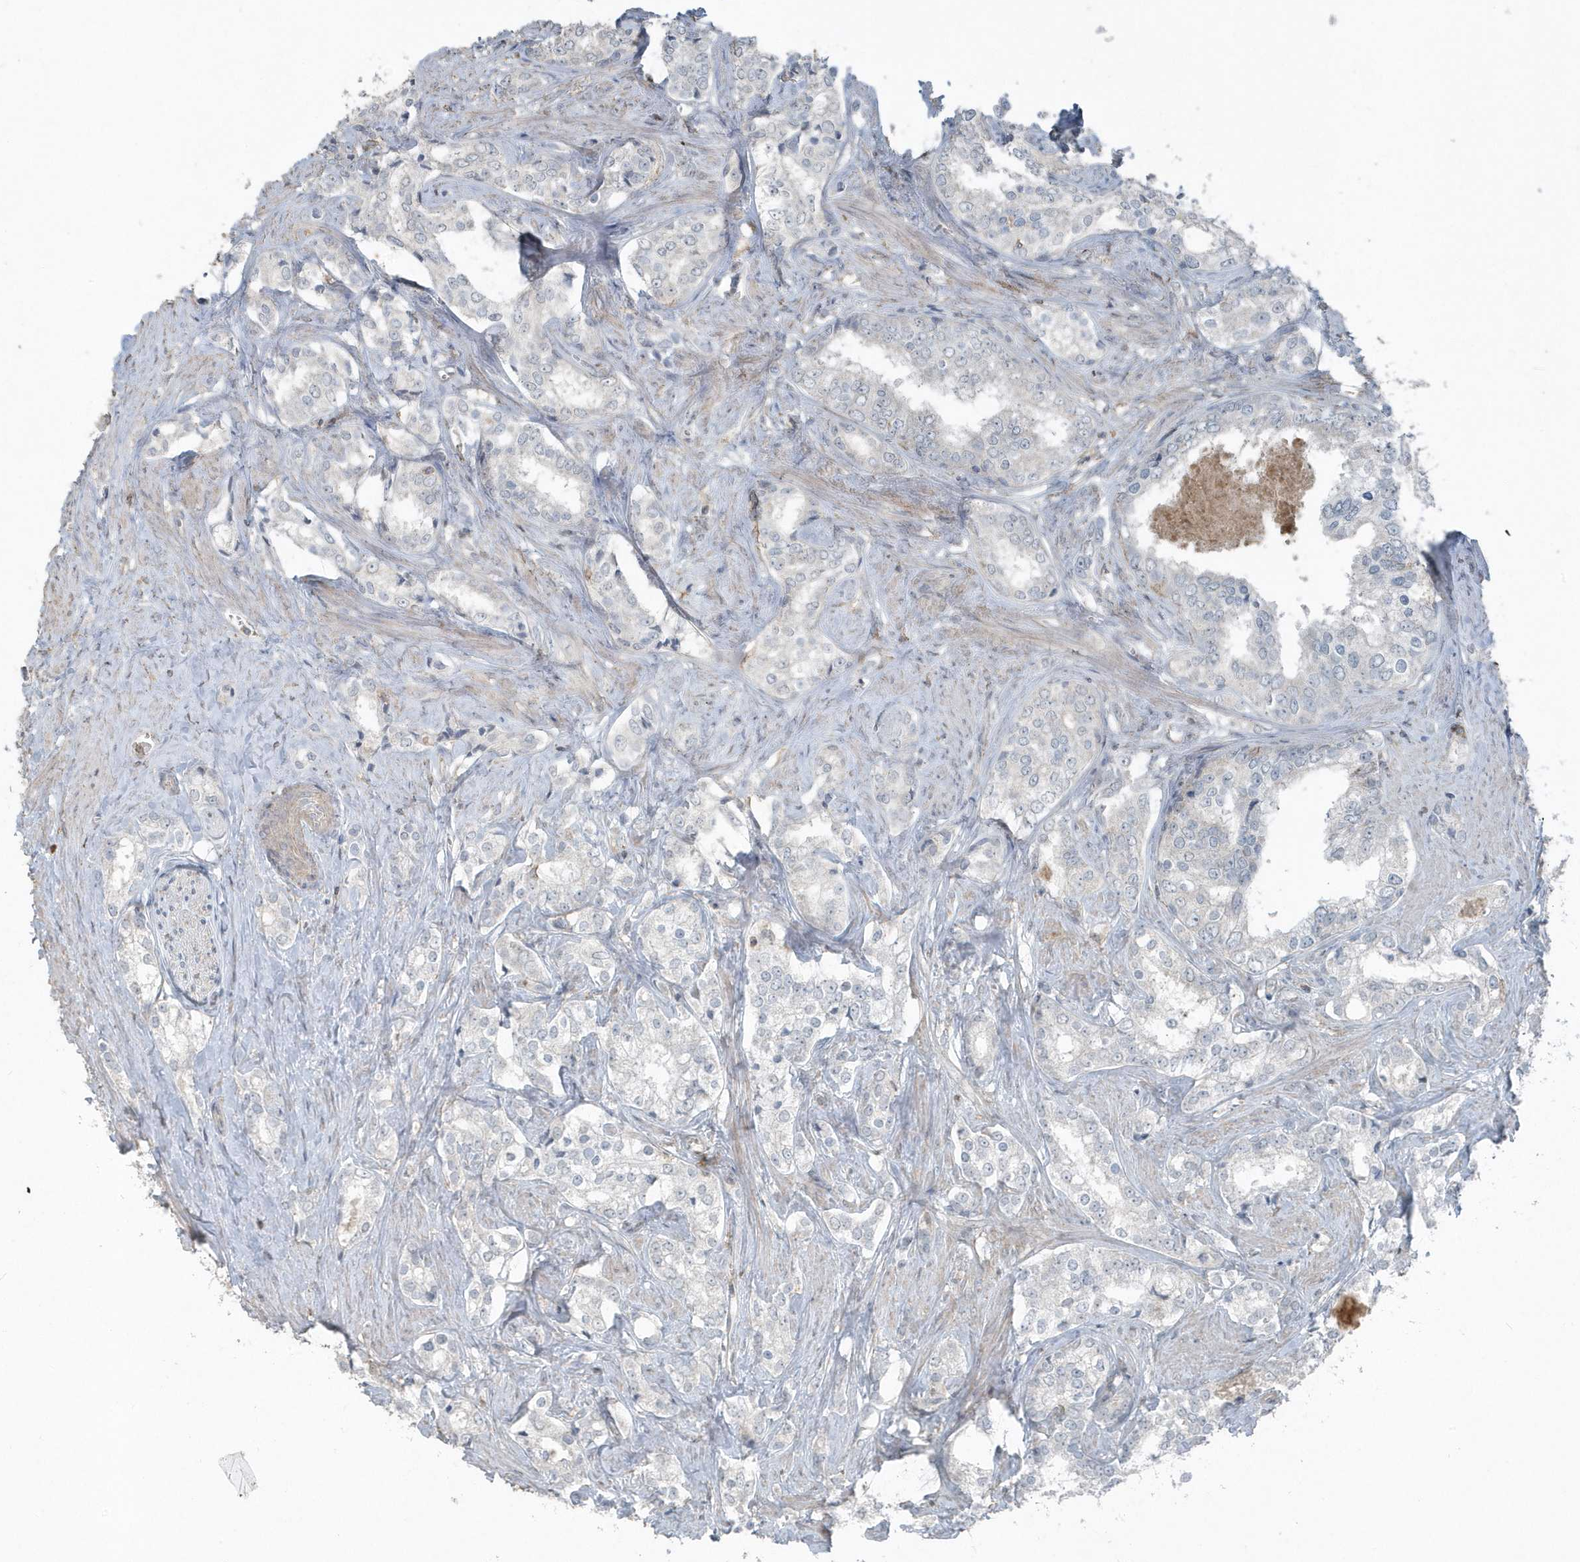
{"staining": {"intensity": "negative", "quantity": "none", "location": "none"}, "tissue": "prostate cancer", "cell_type": "Tumor cells", "image_type": "cancer", "snomed": [{"axis": "morphology", "description": "Adenocarcinoma, High grade"}, {"axis": "topography", "description": "Prostate"}], "caption": "DAB immunohistochemical staining of human prostate cancer (high-grade adenocarcinoma) reveals no significant positivity in tumor cells. Brightfield microscopy of immunohistochemistry (IHC) stained with DAB (3,3'-diaminobenzidine) (brown) and hematoxylin (blue), captured at high magnification.", "gene": "ACTC1", "patient": {"sex": "male", "age": 66}}